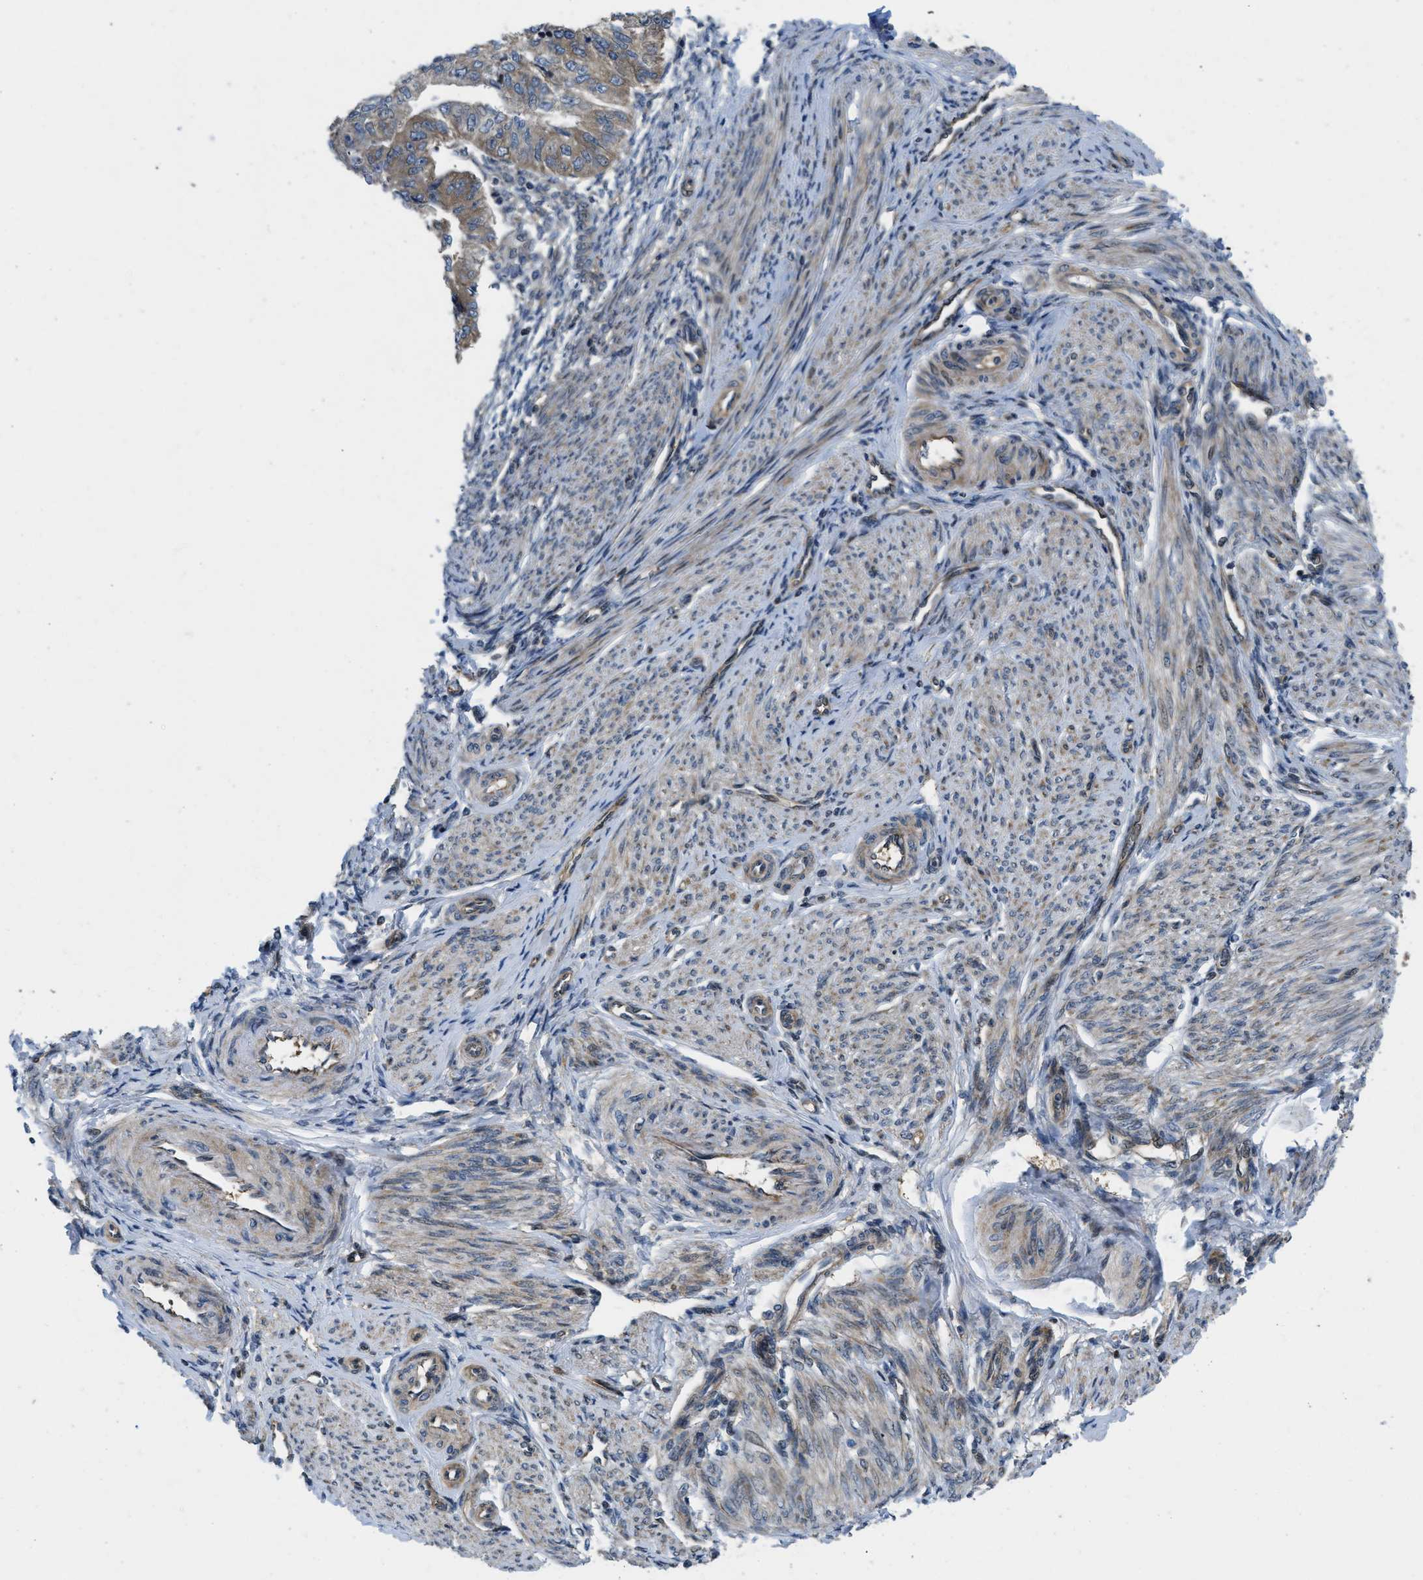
{"staining": {"intensity": "moderate", "quantity": "<25%", "location": "cytoplasmic/membranous"}, "tissue": "endometrial cancer", "cell_type": "Tumor cells", "image_type": "cancer", "snomed": [{"axis": "morphology", "description": "Adenocarcinoma, NOS"}, {"axis": "topography", "description": "Endometrium"}], "caption": "A micrograph of endometrial cancer stained for a protein shows moderate cytoplasmic/membranous brown staining in tumor cells. (DAB (3,3'-diaminobenzidine) IHC, brown staining for protein, blue staining for nuclei).", "gene": "PPP2CB", "patient": {"sex": "female", "age": 32}}